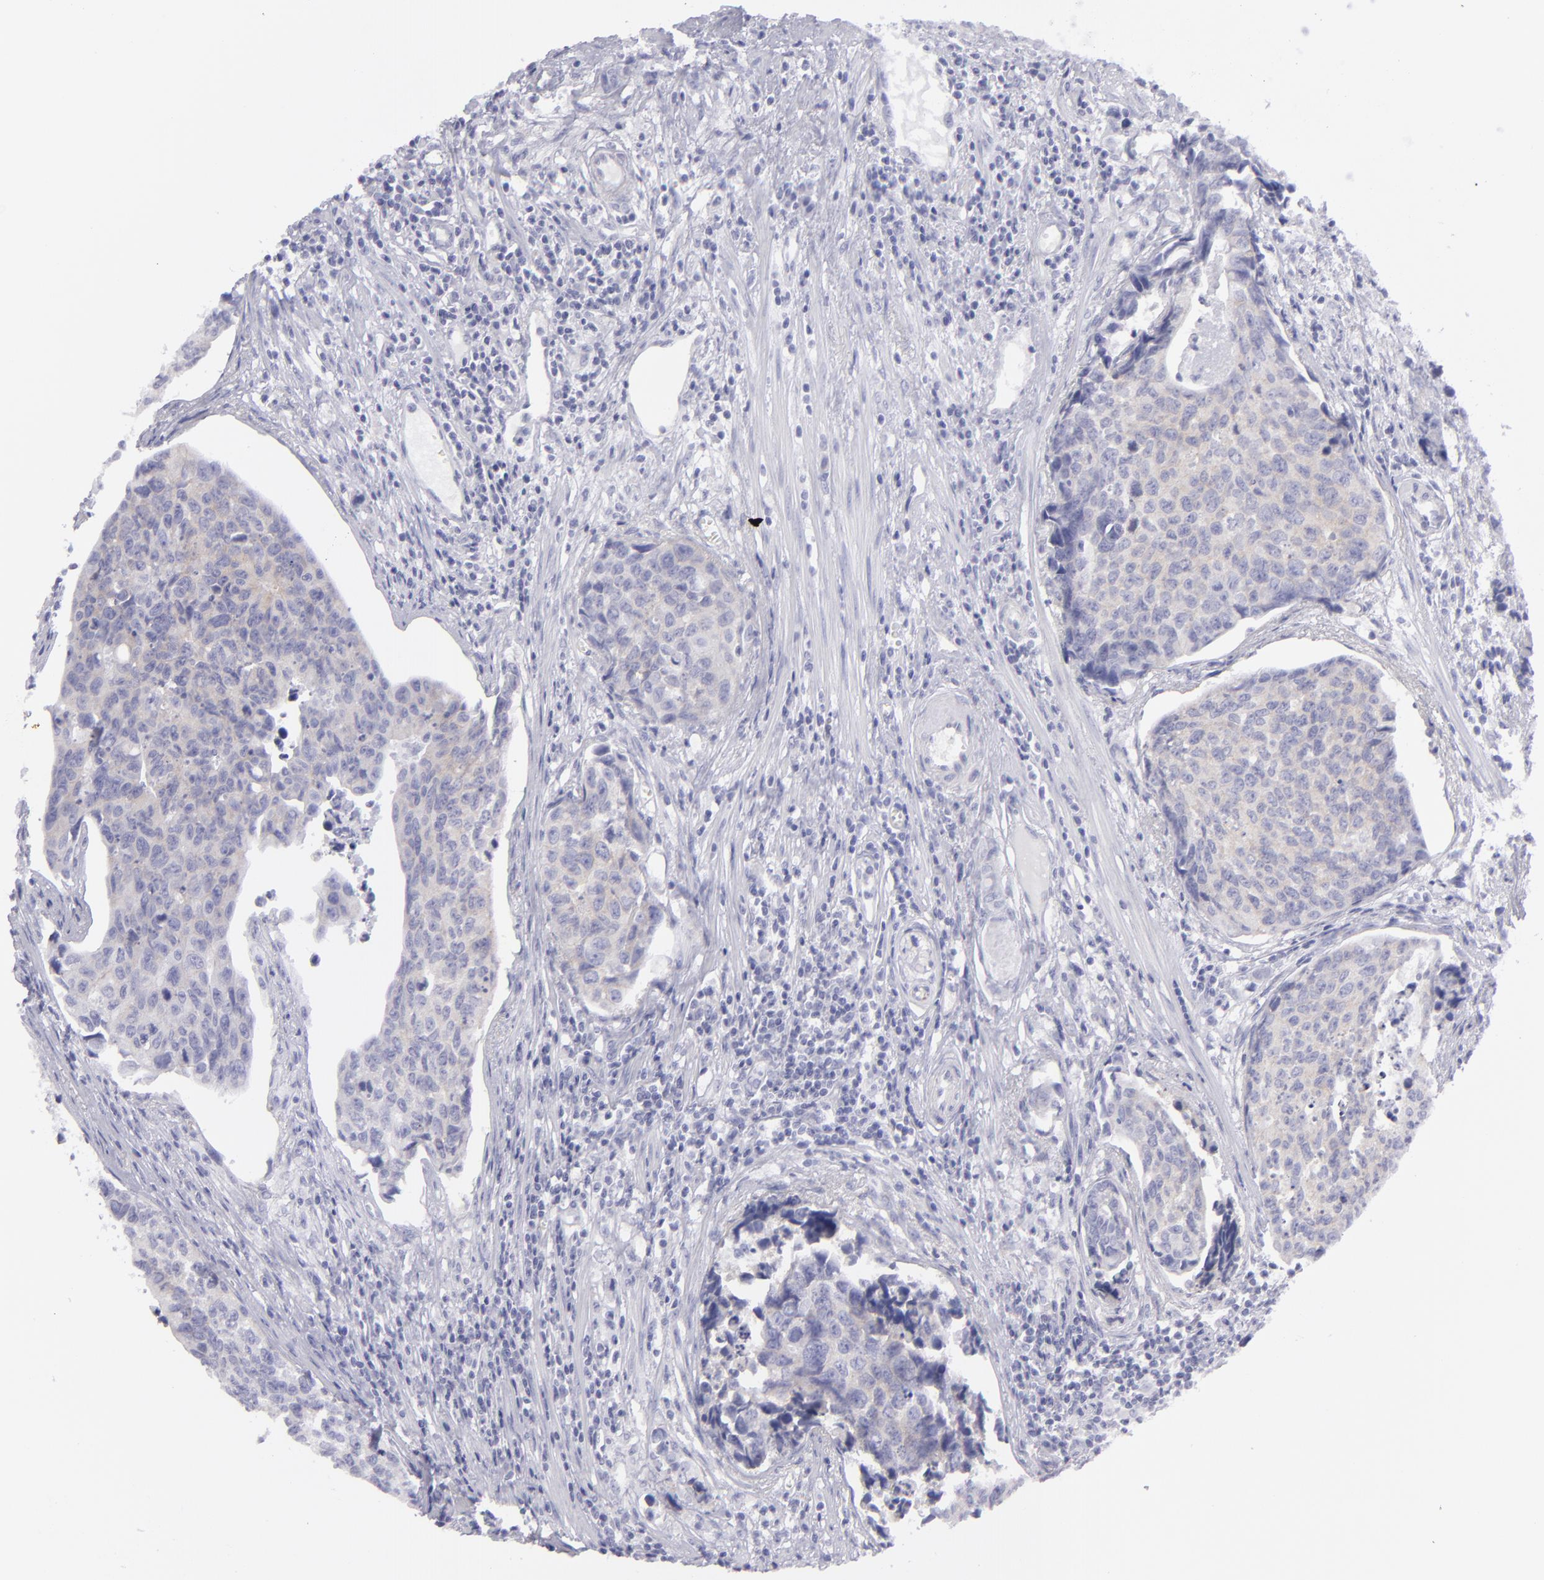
{"staining": {"intensity": "weak", "quantity": ">75%", "location": "cytoplasmic/membranous"}, "tissue": "urothelial cancer", "cell_type": "Tumor cells", "image_type": "cancer", "snomed": [{"axis": "morphology", "description": "Urothelial carcinoma, High grade"}, {"axis": "topography", "description": "Urinary bladder"}], "caption": "Tumor cells demonstrate weak cytoplasmic/membranous expression in about >75% of cells in urothelial carcinoma (high-grade).", "gene": "DLG4", "patient": {"sex": "male", "age": 81}}